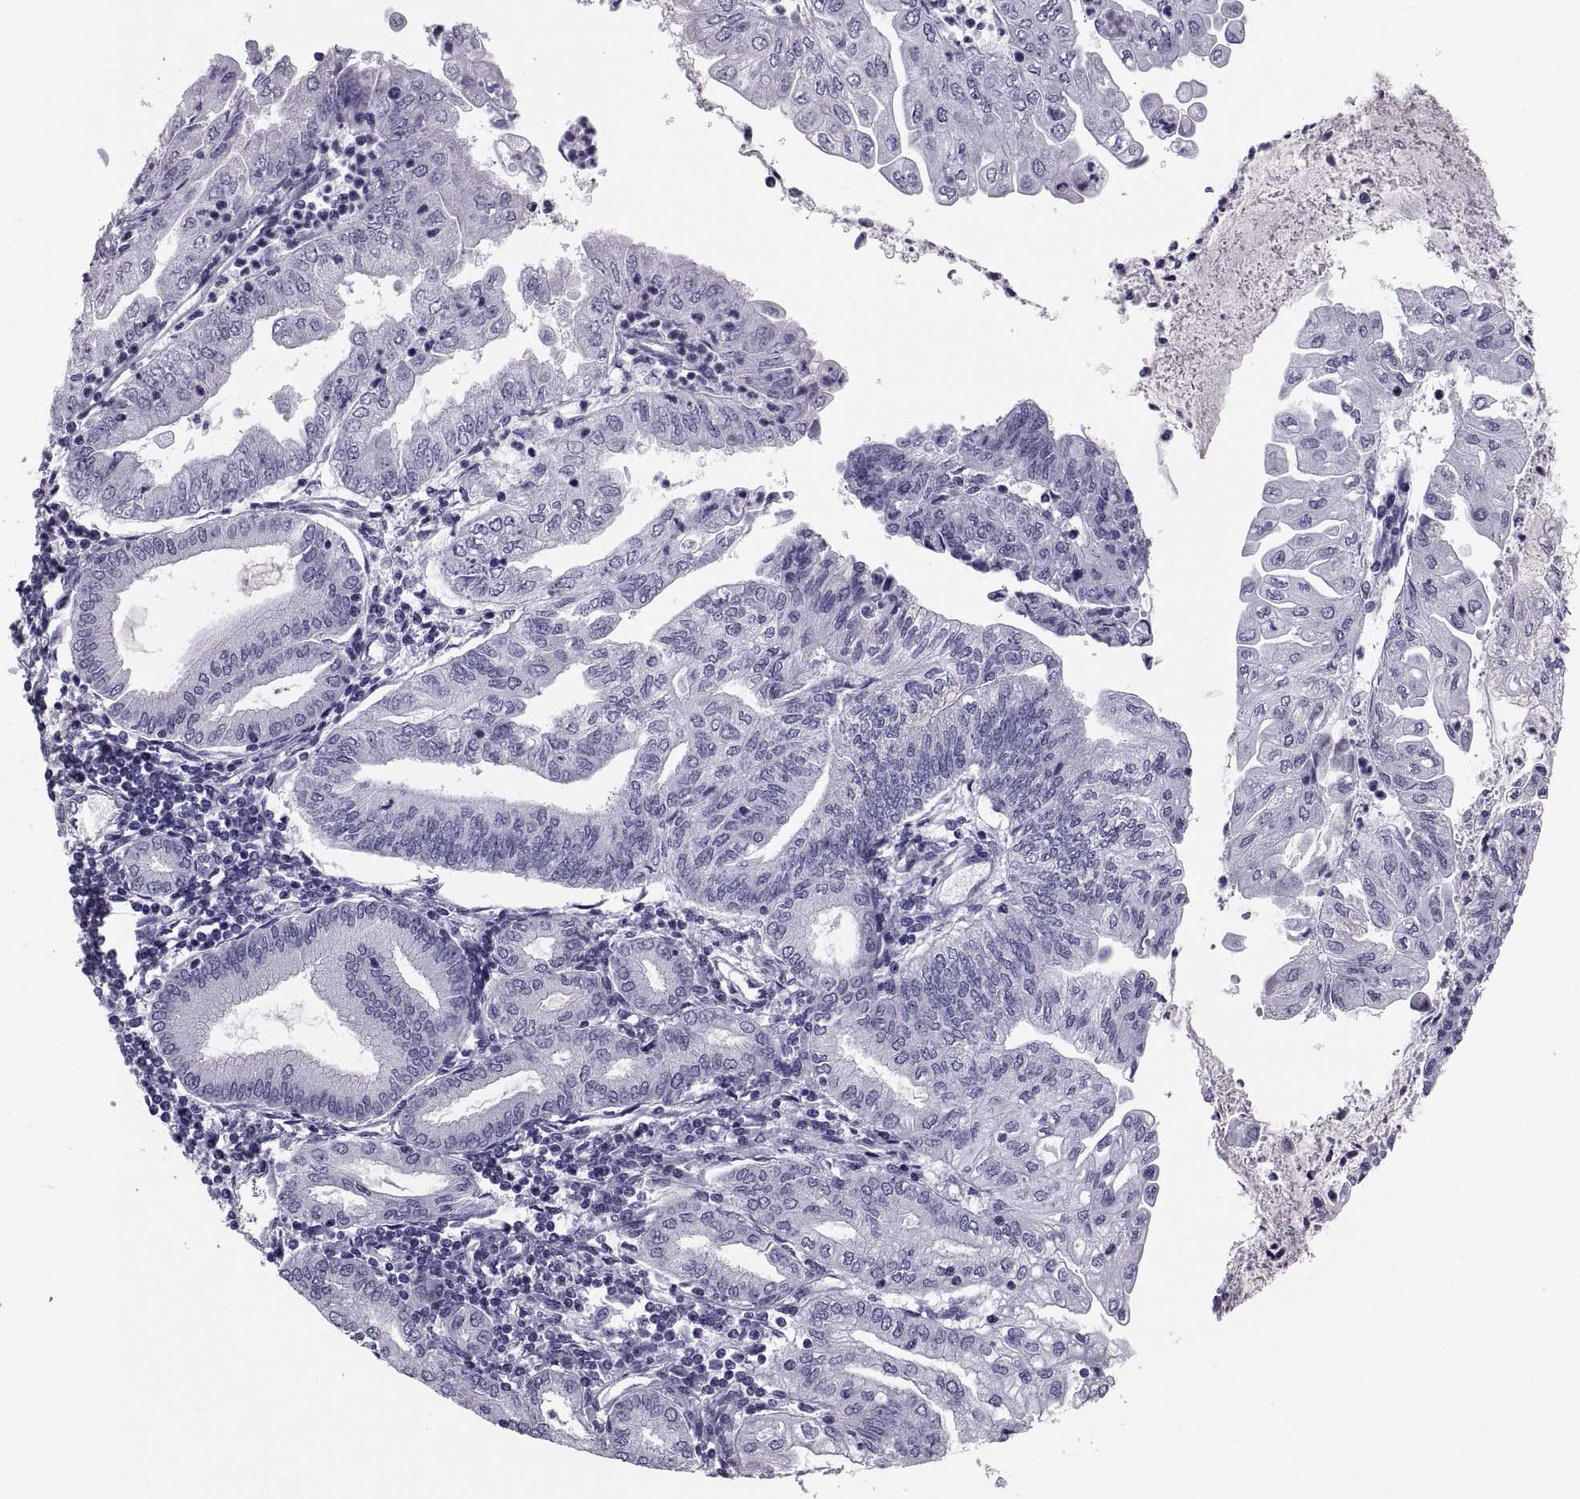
{"staining": {"intensity": "negative", "quantity": "none", "location": "none"}, "tissue": "endometrial cancer", "cell_type": "Tumor cells", "image_type": "cancer", "snomed": [{"axis": "morphology", "description": "Adenocarcinoma, NOS"}, {"axis": "topography", "description": "Endometrium"}], "caption": "An image of human endometrial cancer (adenocarcinoma) is negative for staining in tumor cells.", "gene": "CRISP1", "patient": {"sex": "female", "age": 55}}